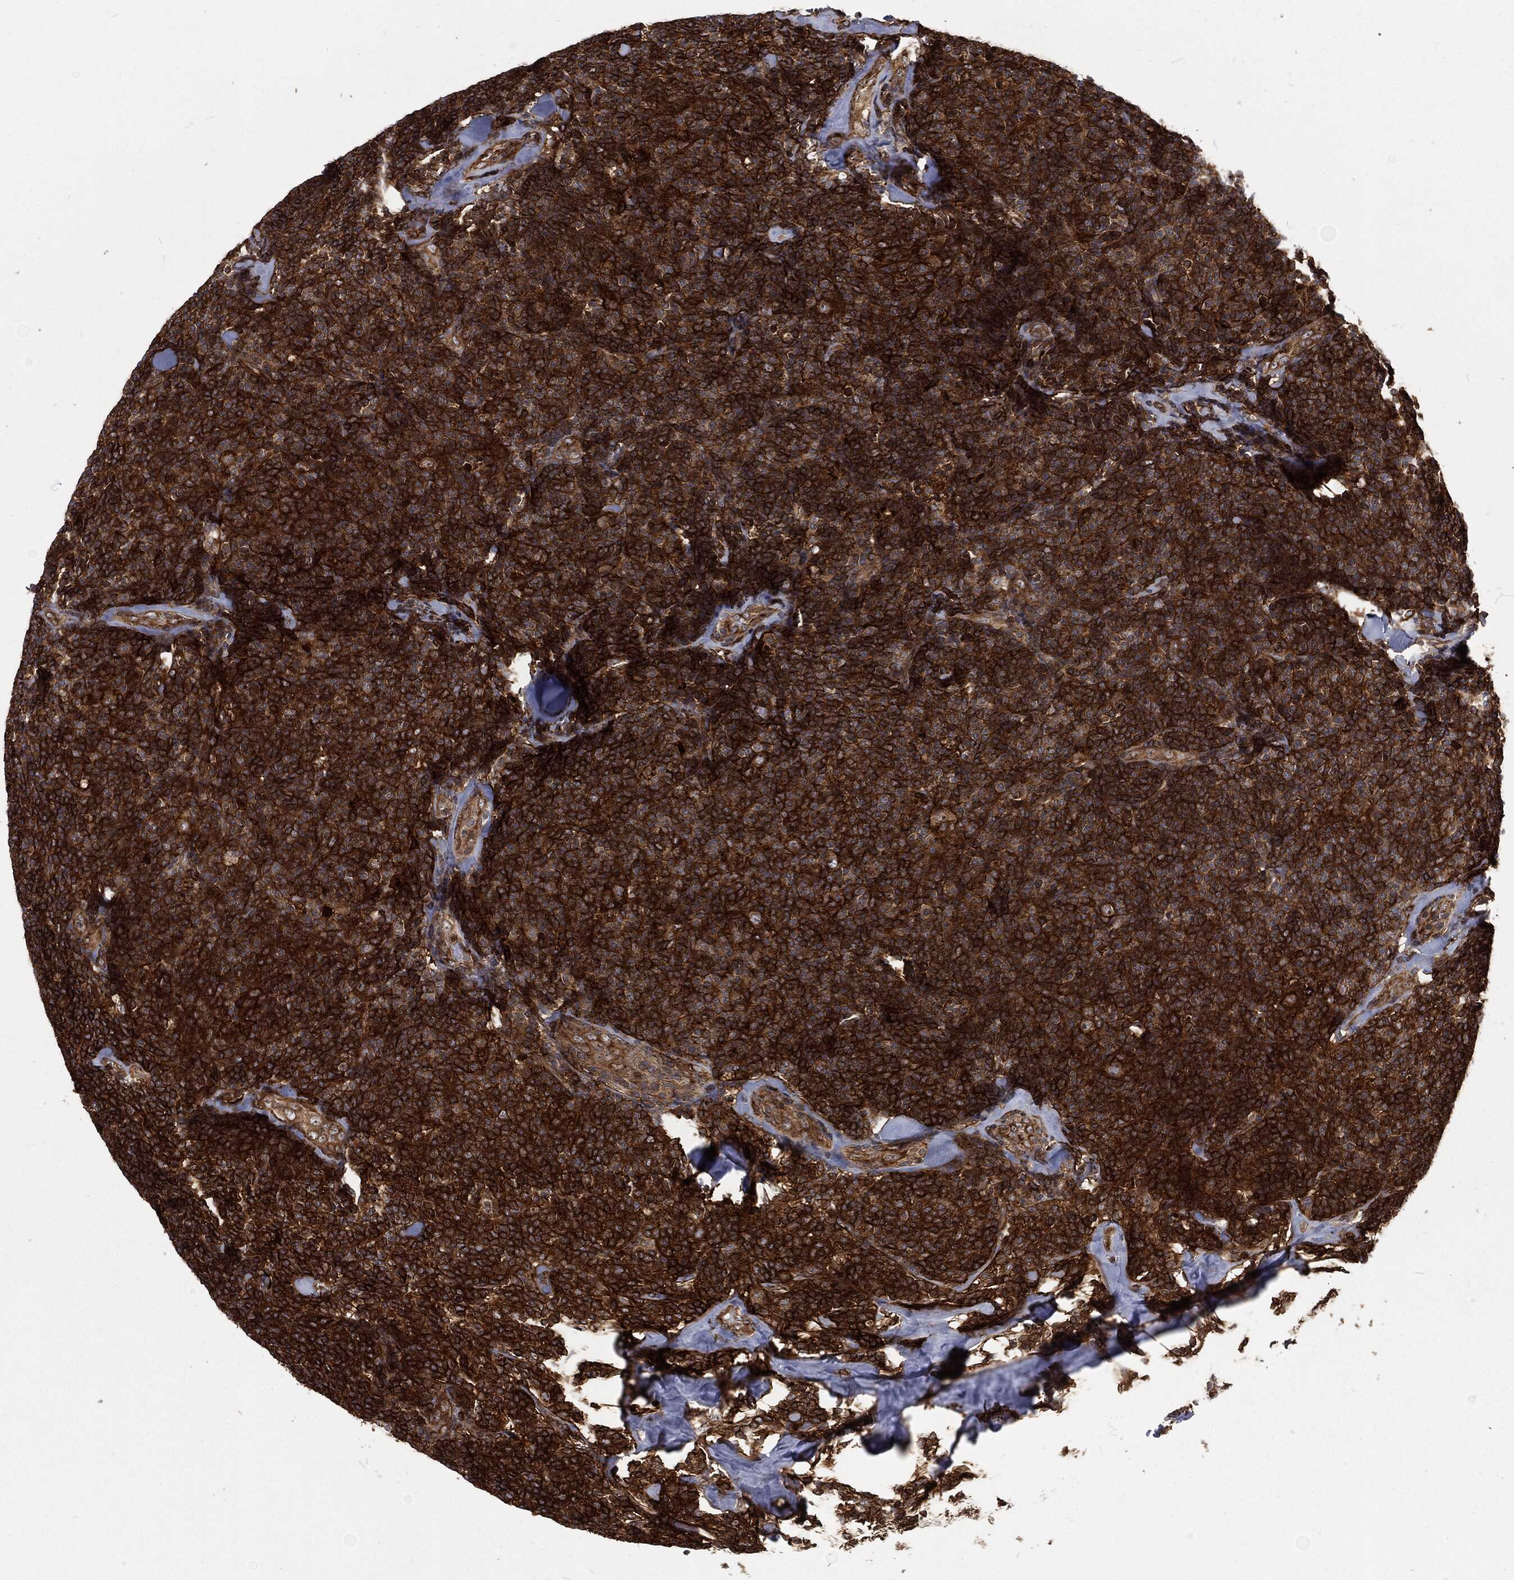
{"staining": {"intensity": "strong", "quantity": ">75%", "location": "cytoplasmic/membranous"}, "tissue": "lymphoma", "cell_type": "Tumor cells", "image_type": "cancer", "snomed": [{"axis": "morphology", "description": "Malignant lymphoma, non-Hodgkin's type, Low grade"}, {"axis": "topography", "description": "Lymph node"}], "caption": "Lymphoma tissue reveals strong cytoplasmic/membranous staining in about >75% of tumor cells, visualized by immunohistochemistry. The staining is performed using DAB brown chromogen to label protein expression. The nuclei are counter-stained blue using hematoxylin.", "gene": "RFTN1", "patient": {"sex": "female", "age": 56}}